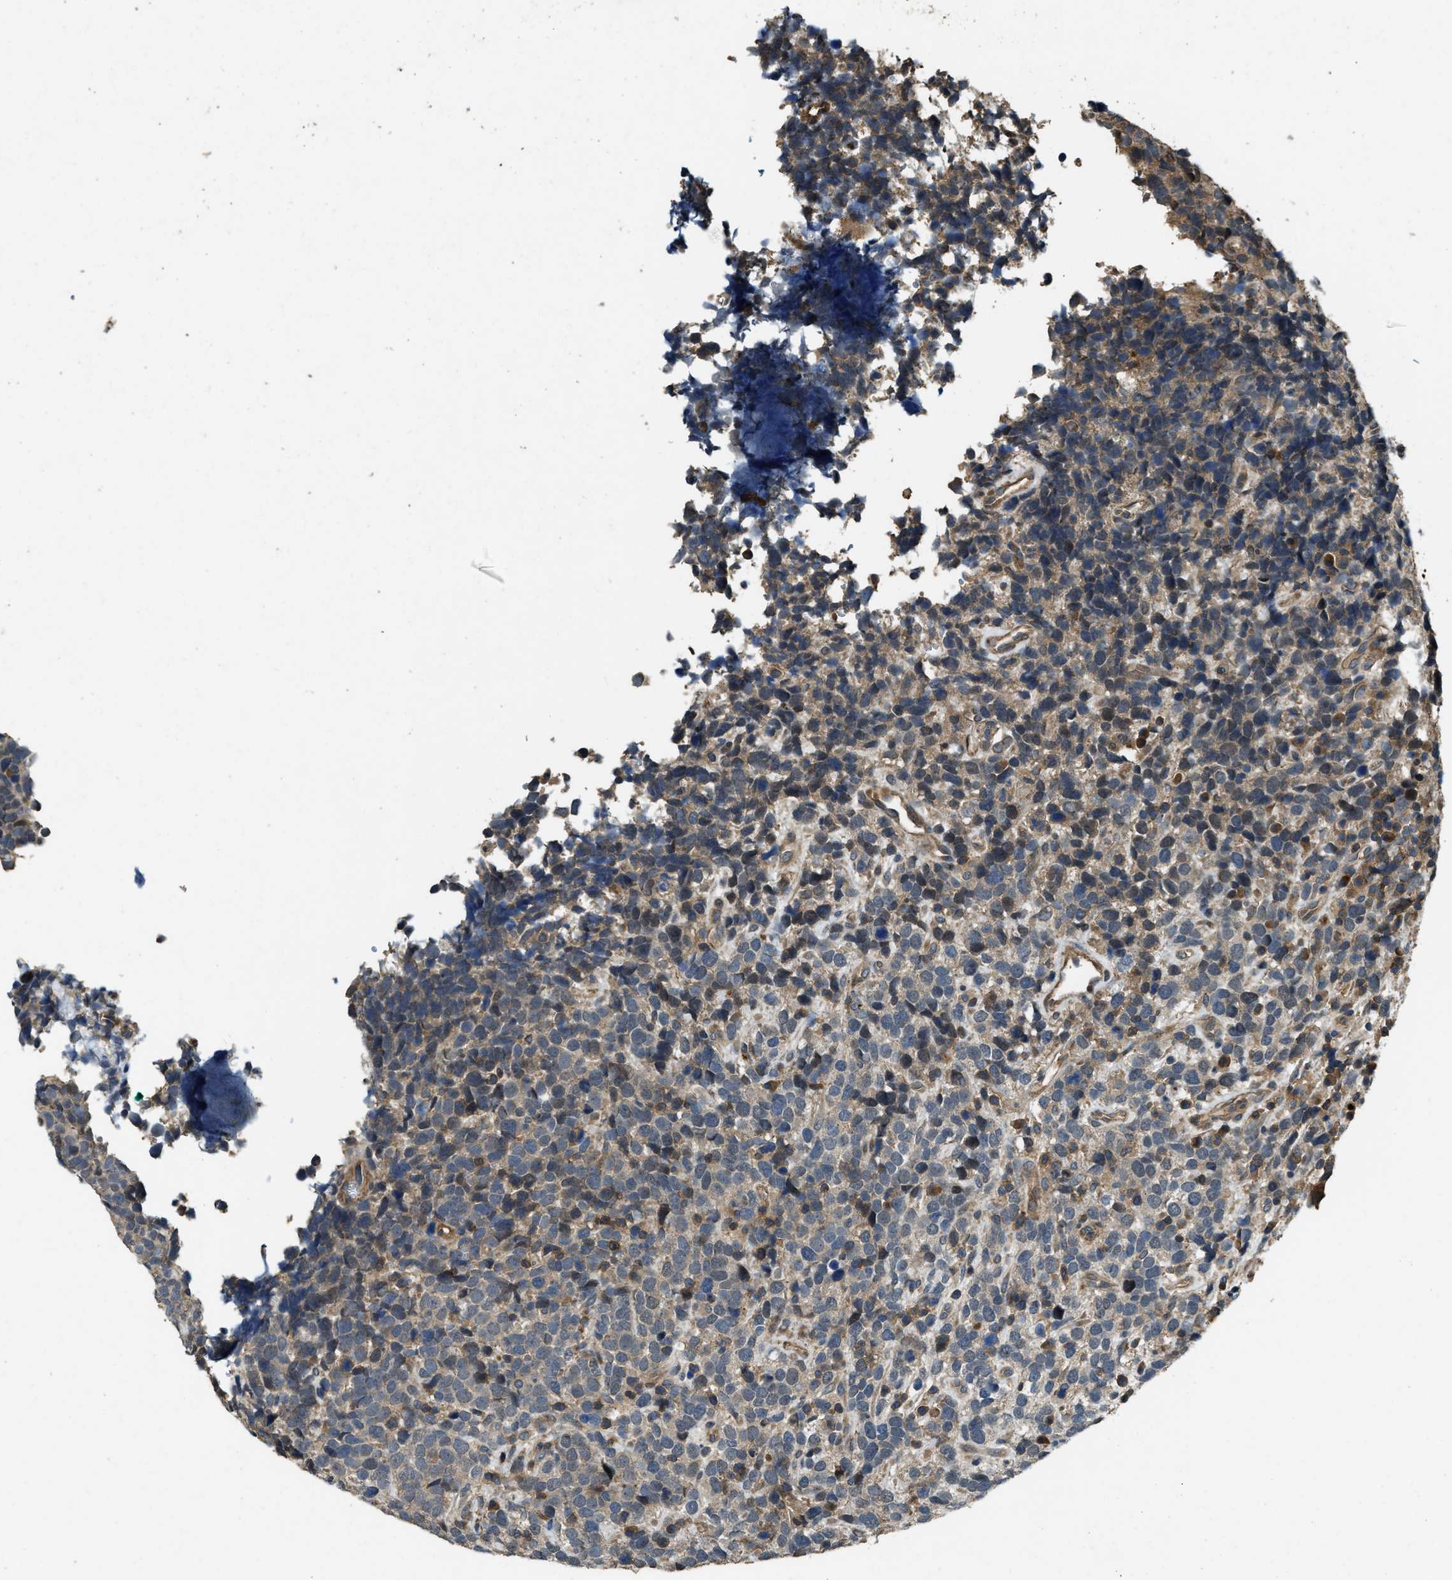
{"staining": {"intensity": "weak", "quantity": "25%-75%", "location": "cytoplasmic/membranous"}, "tissue": "urothelial cancer", "cell_type": "Tumor cells", "image_type": "cancer", "snomed": [{"axis": "morphology", "description": "Urothelial carcinoma, High grade"}, {"axis": "topography", "description": "Urinary bladder"}], "caption": "Immunohistochemistry of urothelial cancer reveals low levels of weak cytoplasmic/membranous positivity in about 25%-75% of tumor cells.", "gene": "ATP8B1", "patient": {"sex": "female", "age": 82}}